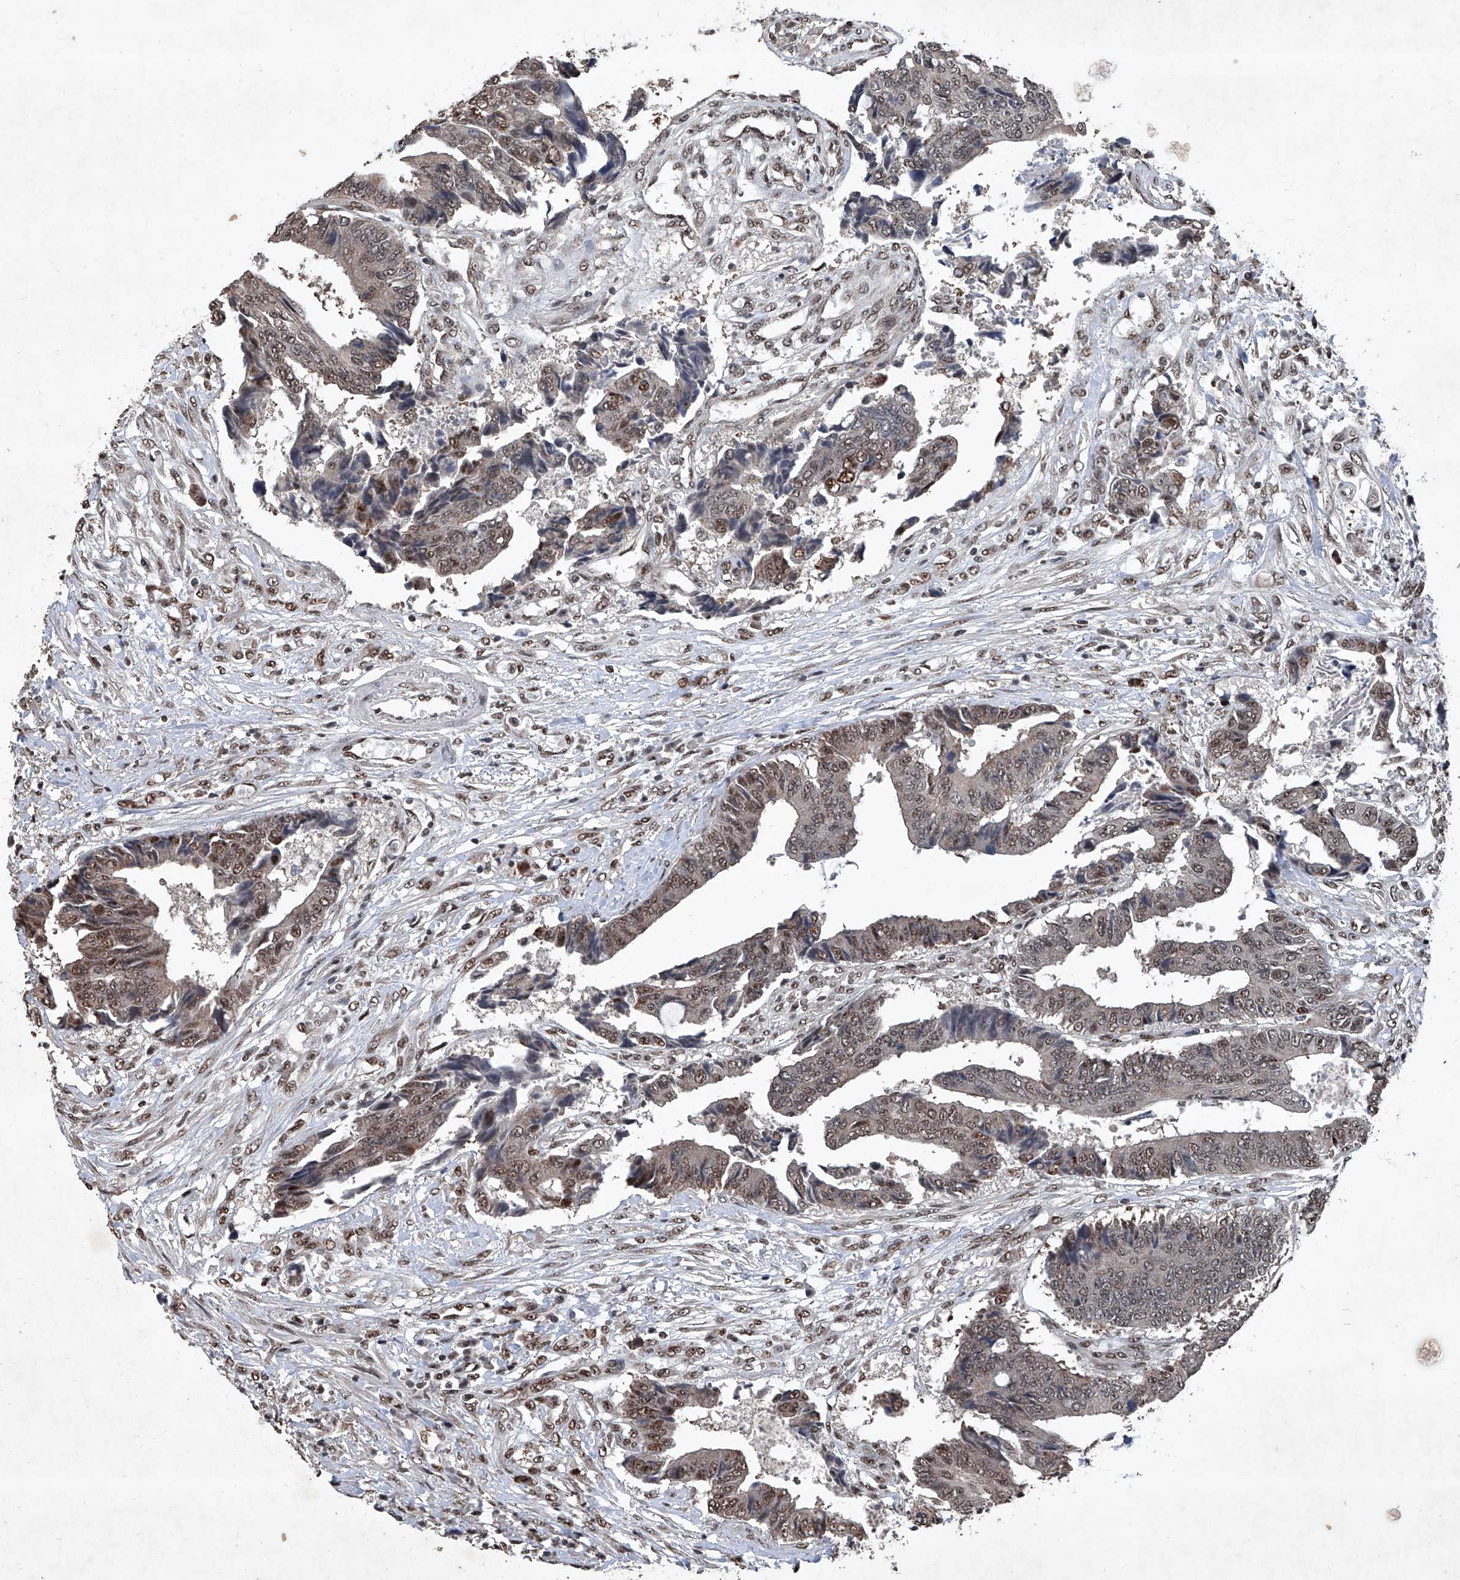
{"staining": {"intensity": "moderate", "quantity": ">75%", "location": "nuclear"}, "tissue": "colorectal cancer", "cell_type": "Tumor cells", "image_type": "cancer", "snomed": [{"axis": "morphology", "description": "Adenocarcinoma, NOS"}, {"axis": "topography", "description": "Rectum"}], "caption": "DAB immunohistochemical staining of human colorectal adenocarcinoma reveals moderate nuclear protein staining in approximately >75% of tumor cells.", "gene": "DDX39B", "patient": {"sex": "male", "age": 84}}